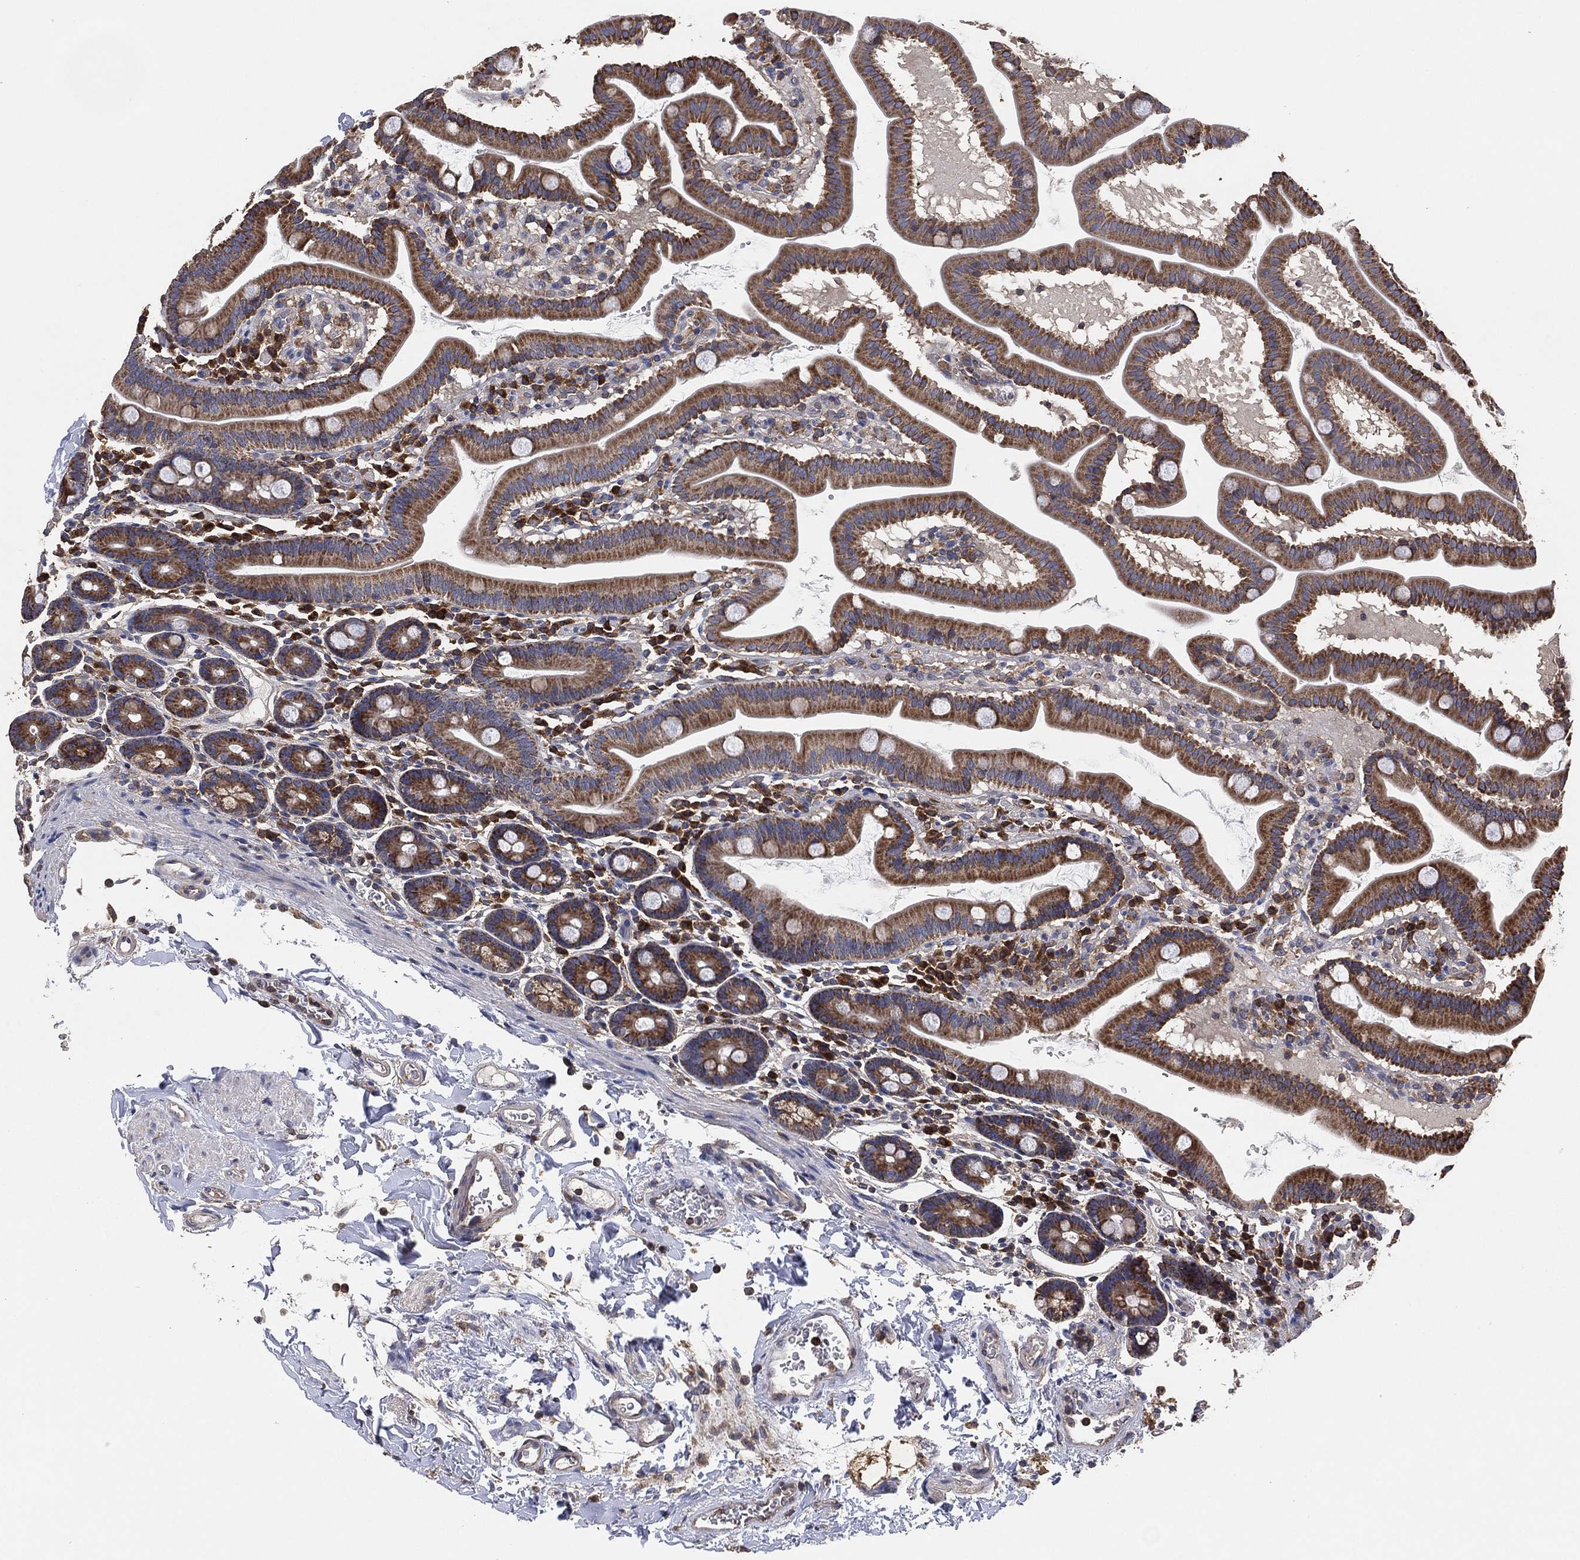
{"staining": {"intensity": "strong", "quantity": "25%-75%", "location": "cytoplasmic/membranous"}, "tissue": "duodenum", "cell_type": "Glandular cells", "image_type": "normal", "snomed": [{"axis": "morphology", "description": "Normal tissue, NOS"}, {"axis": "topography", "description": "Duodenum"}], "caption": "Brown immunohistochemical staining in normal human duodenum displays strong cytoplasmic/membranous staining in approximately 25%-75% of glandular cells. The staining is performed using DAB (3,3'-diaminobenzidine) brown chromogen to label protein expression. The nuclei are counter-stained blue using hematoxylin.", "gene": "LIMD1", "patient": {"sex": "male", "age": 59}}